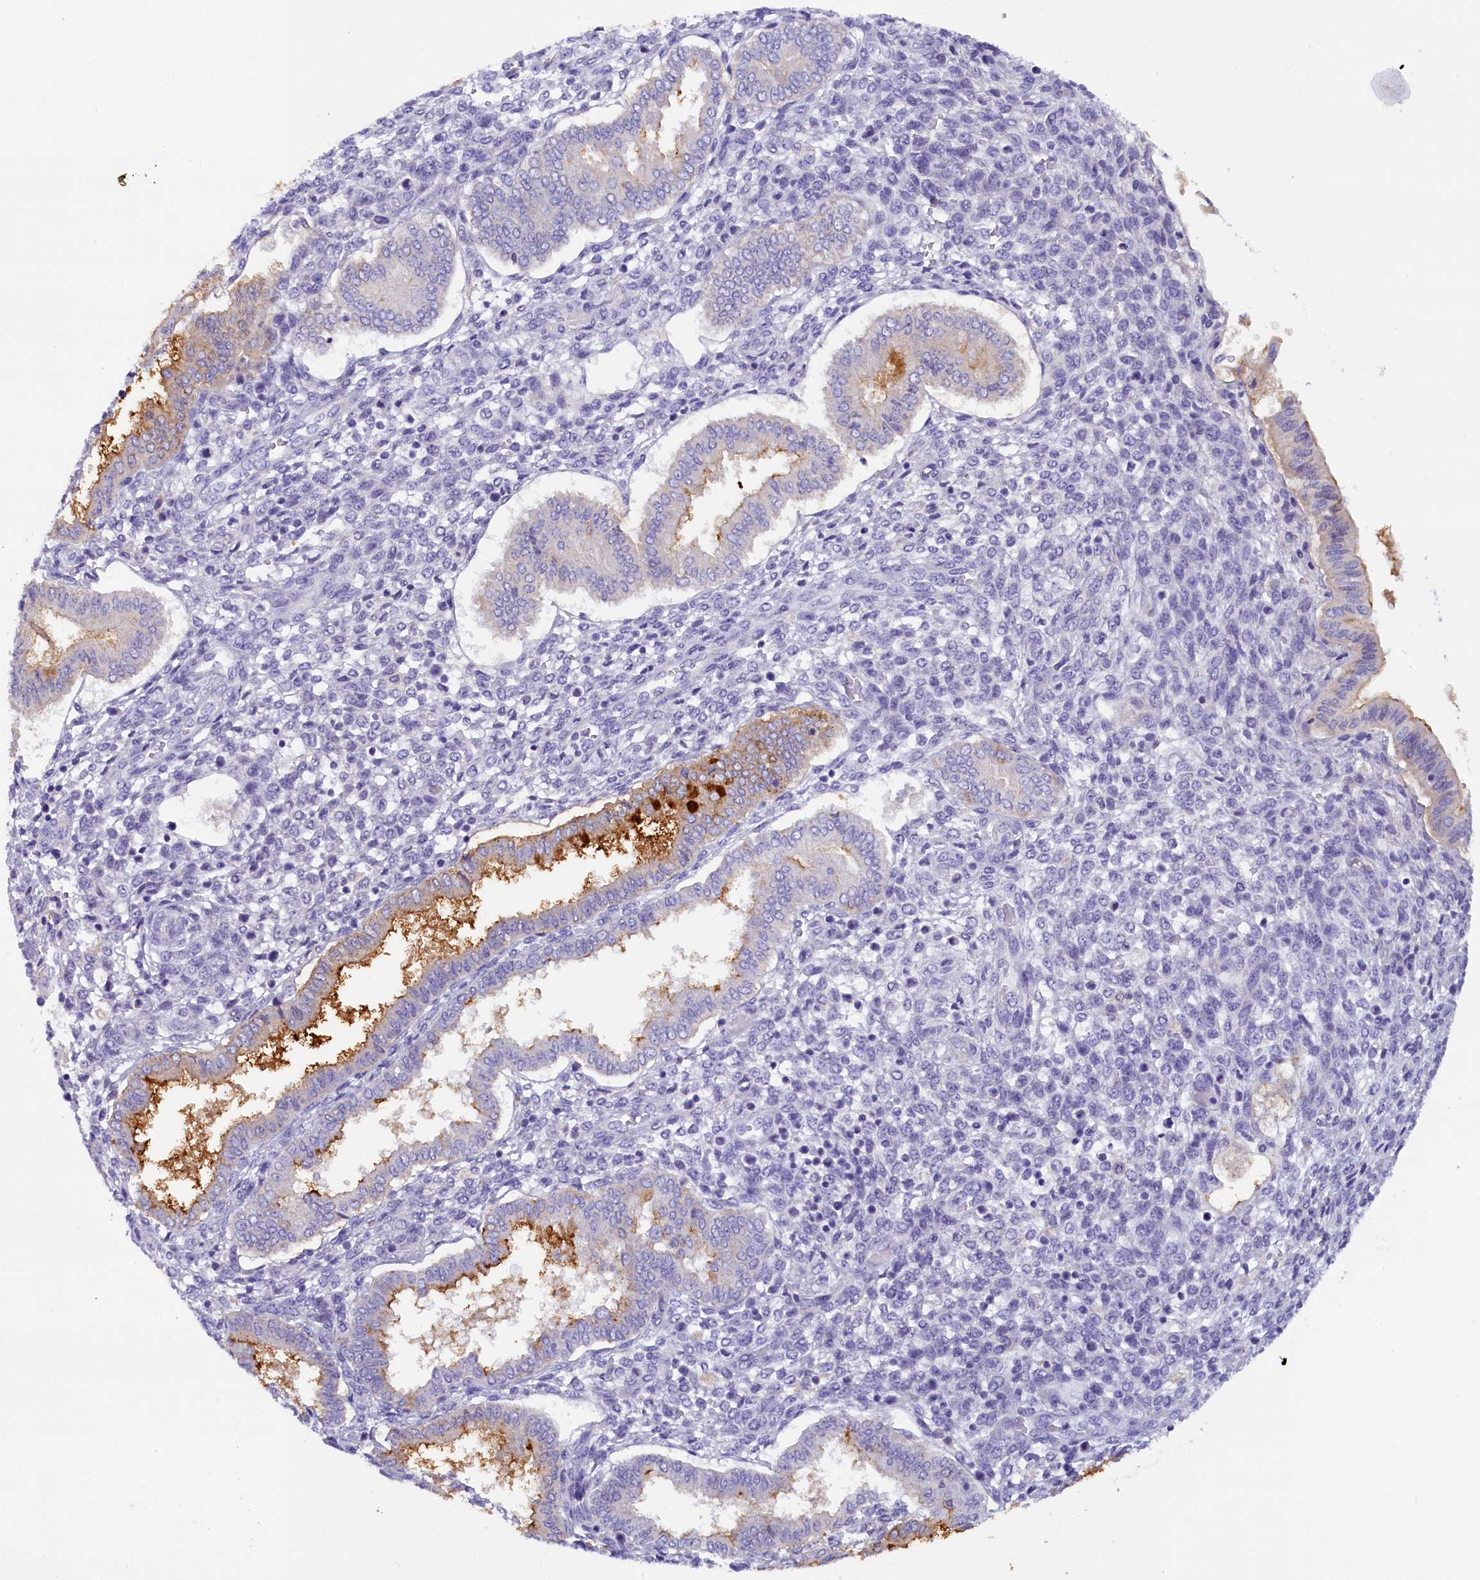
{"staining": {"intensity": "negative", "quantity": "none", "location": "none"}, "tissue": "endometrium", "cell_type": "Cells in endometrial stroma", "image_type": "normal", "snomed": [{"axis": "morphology", "description": "Normal tissue, NOS"}, {"axis": "topography", "description": "Endometrium"}], "caption": "A high-resolution image shows immunohistochemistry staining of normal endometrium, which displays no significant expression in cells in endometrial stroma. (DAB immunohistochemistry with hematoxylin counter stain).", "gene": "RTTN", "patient": {"sex": "female", "age": 24}}